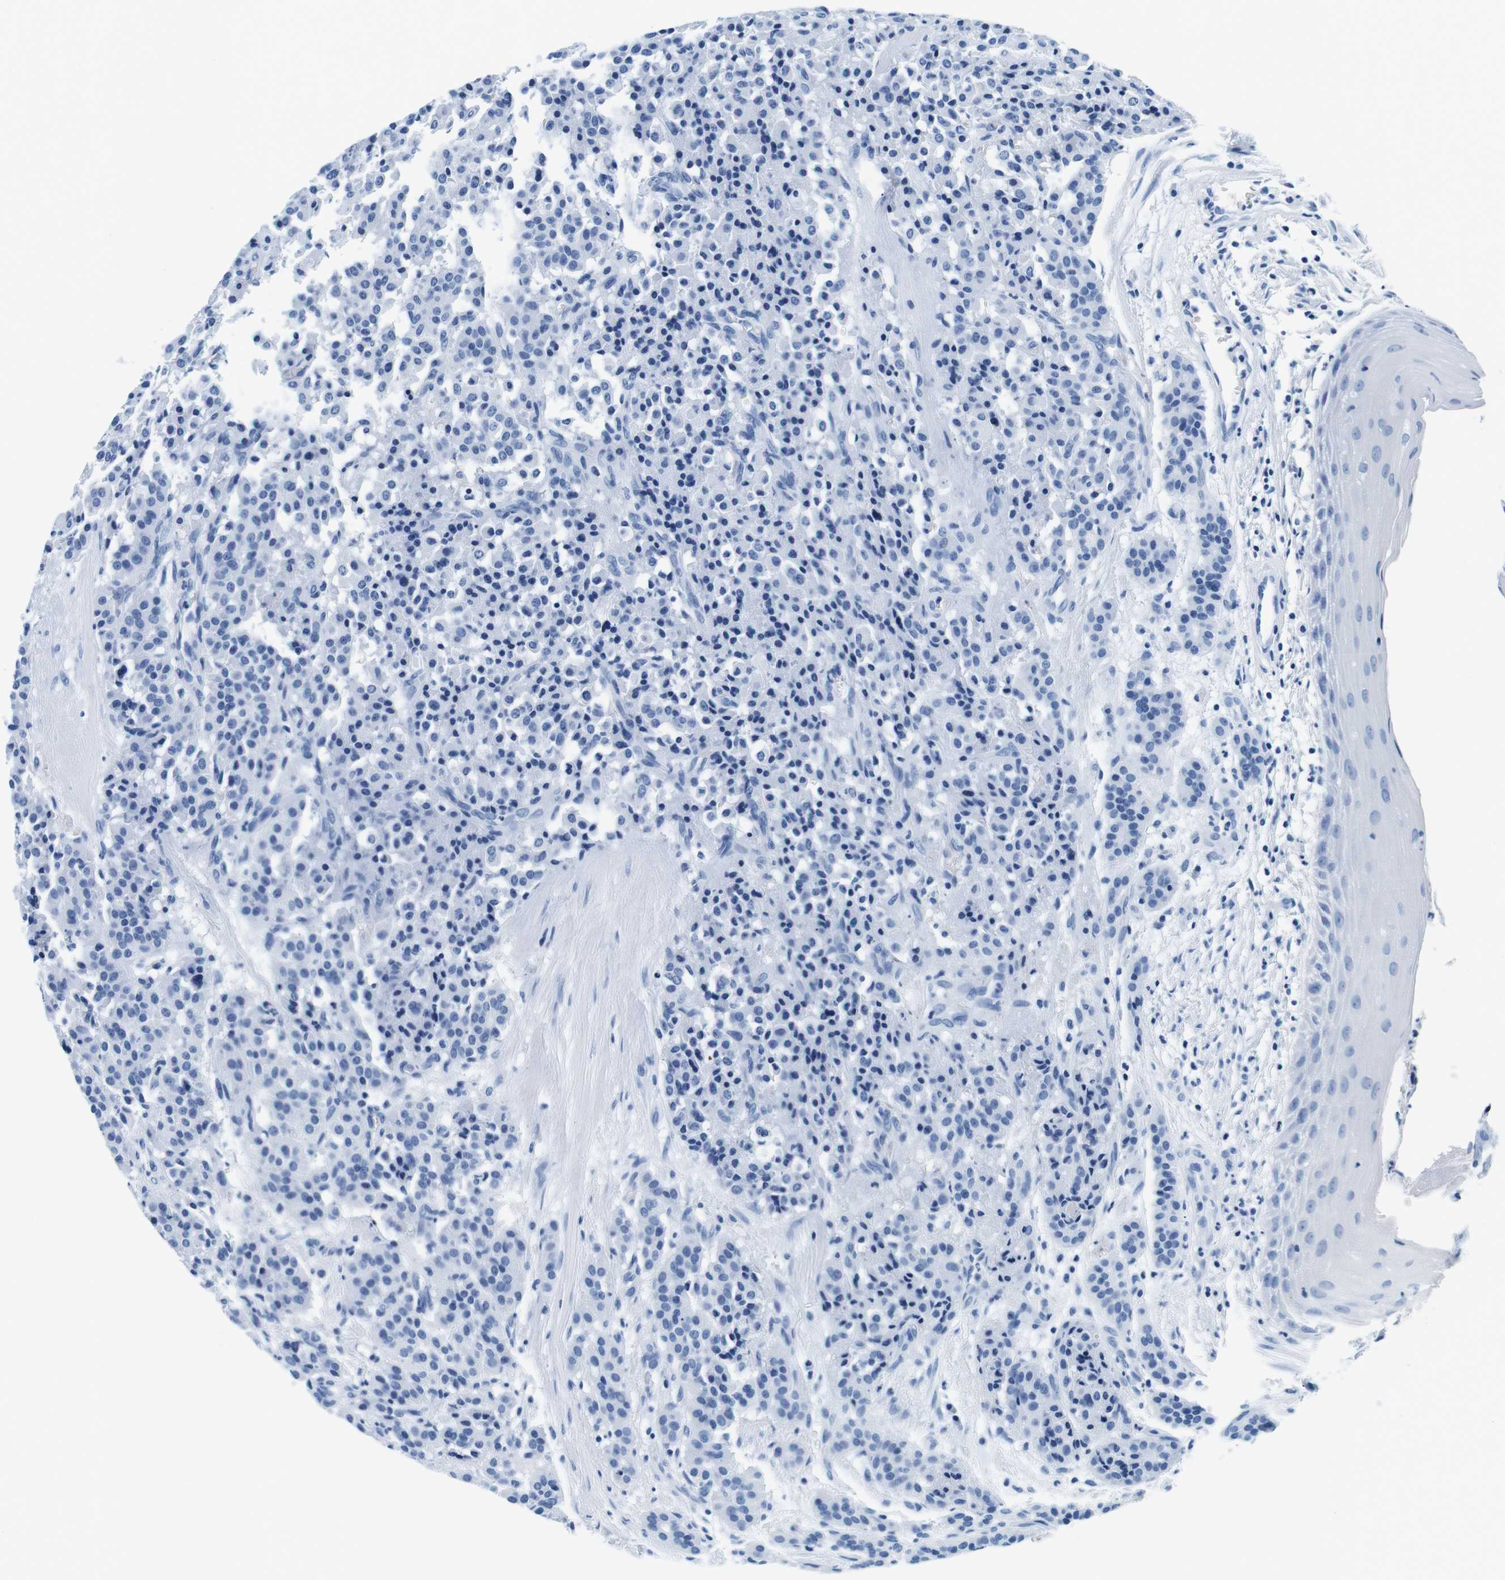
{"staining": {"intensity": "negative", "quantity": "none", "location": "none"}, "tissue": "carcinoid", "cell_type": "Tumor cells", "image_type": "cancer", "snomed": [{"axis": "morphology", "description": "Carcinoid, malignant, NOS"}, {"axis": "topography", "description": "Lung"}], "caption": "Tumor cells show no significant protein staining in carcinoid.", "gene": "ELANE", "patient": {"sex": "male", "age": 30}}